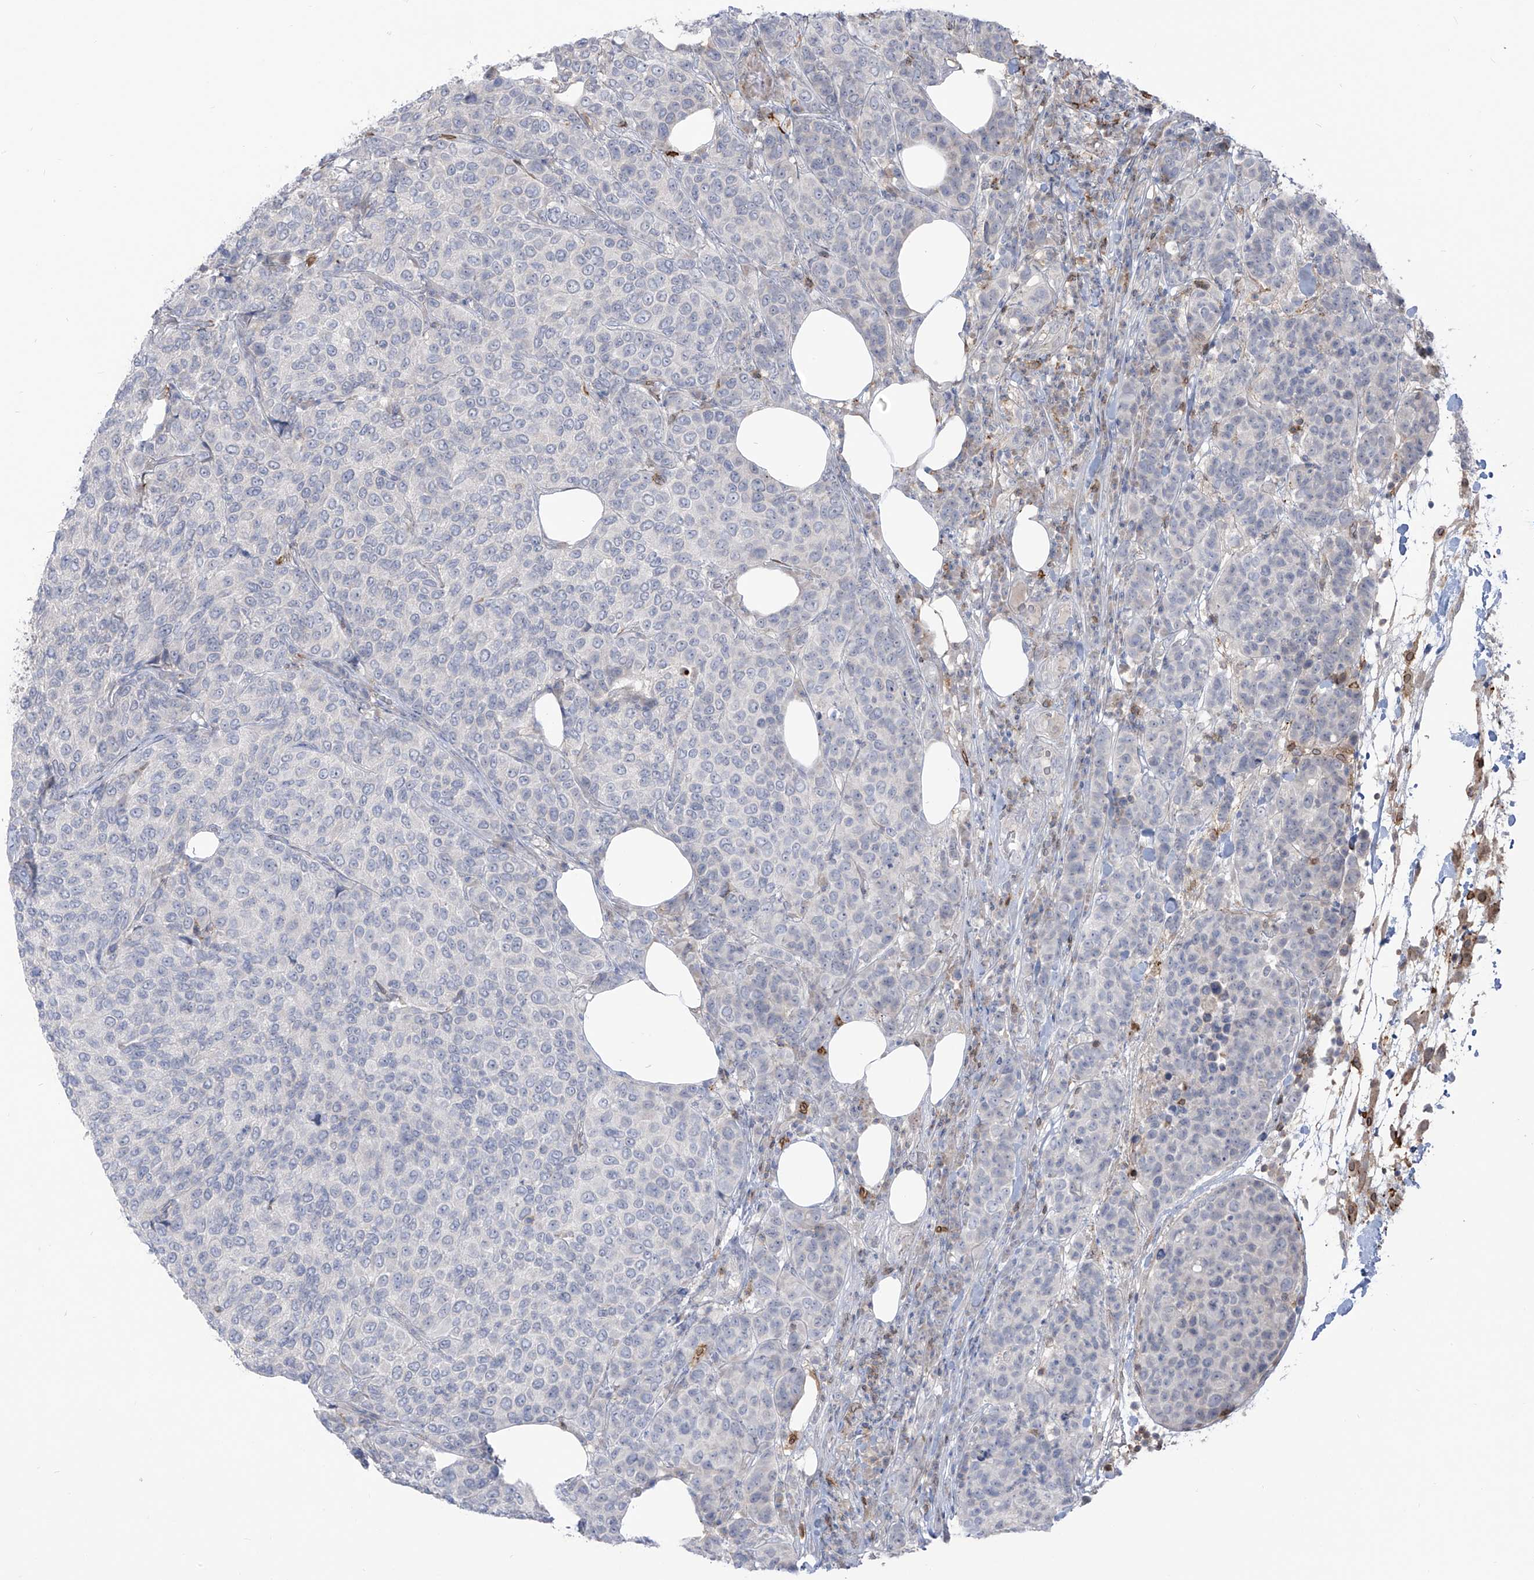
{"staining": {"intensity": "negative", "quantity": "none", "location": "none"}, "tissue": "breast cancer", "cell_type": "Tumor cells", "image_type": "cancer", "snomed": [{"axis": "morphology", "description": "Duct carcinoma"}, {"axis": "topography", "description": "Breast"}], "caption": "DAB (3,3'-diaminobenzidine) immunohistochemical staining of breast cancer displays no significant expression in tumor cells.", "gene": "NOTO", "patient": {"sex": "female", "age": 55}}